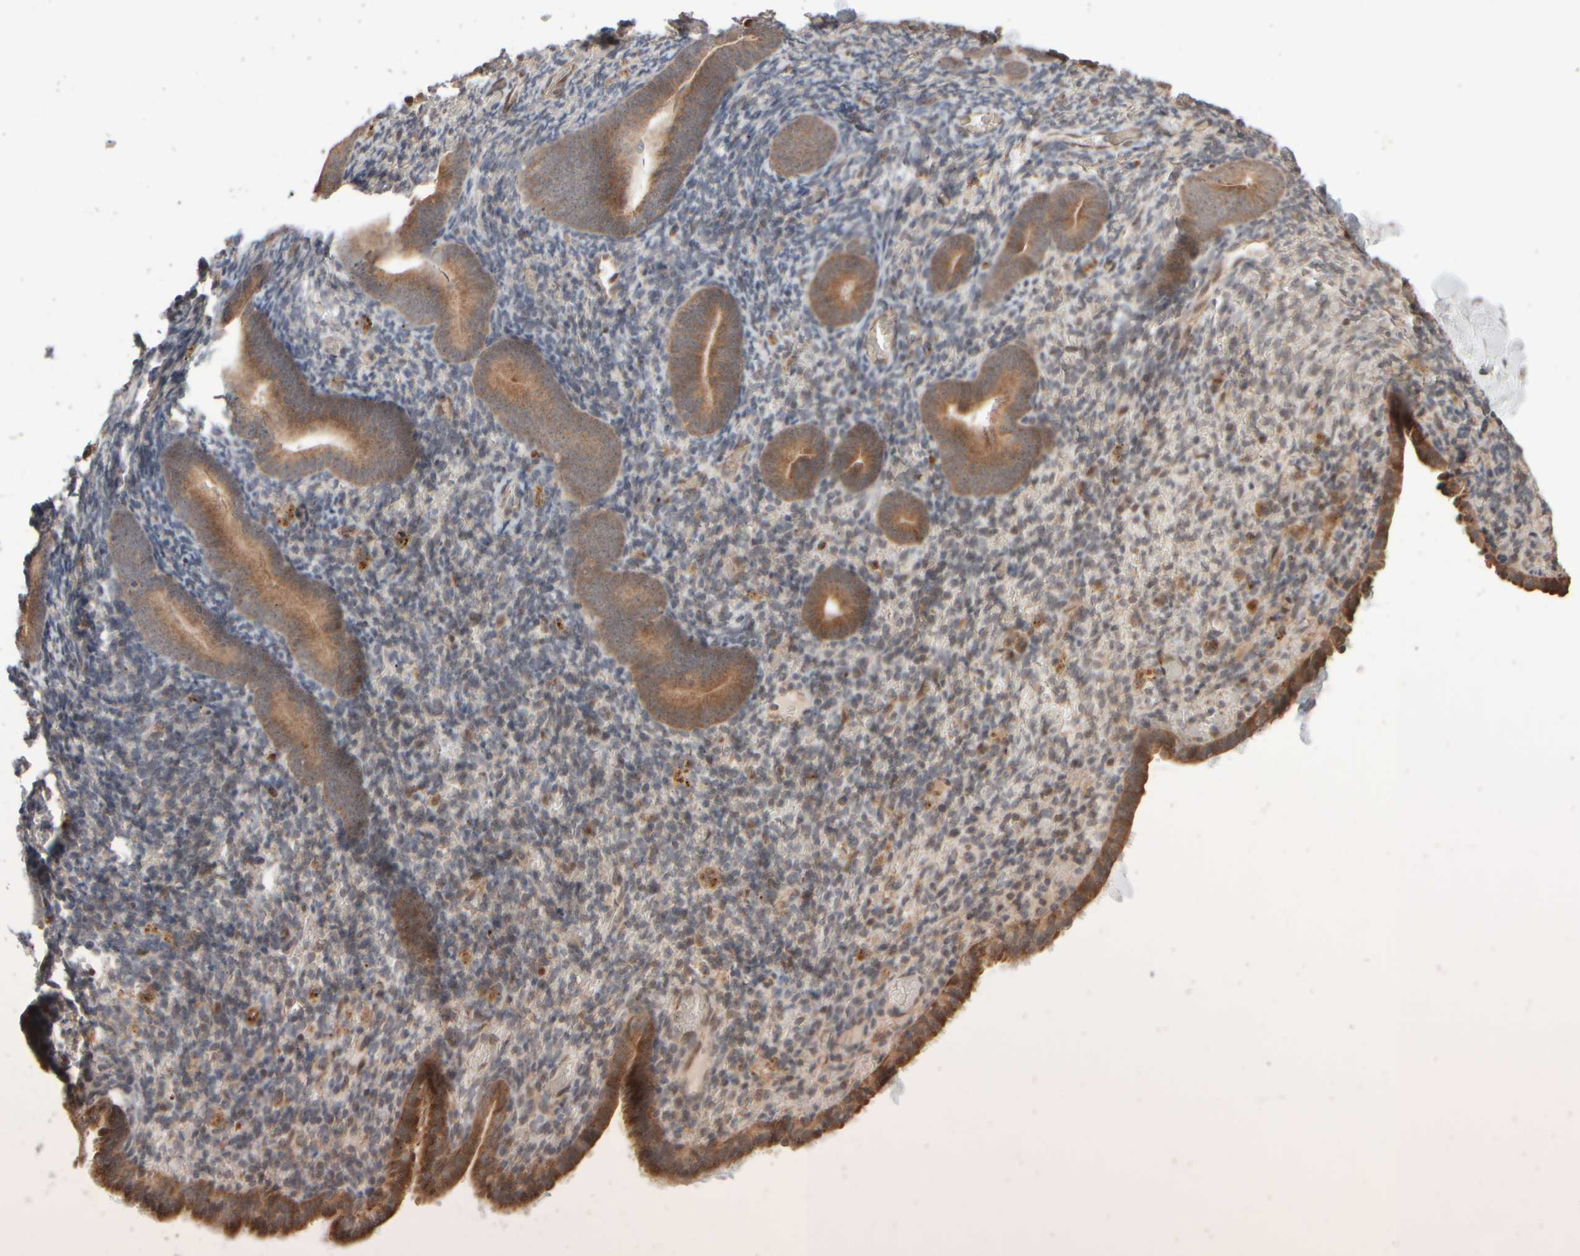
{"staining": {"intensity": "weak", "quantity": "25%-75%", "location": "cytoplasmic/membranous"}, "tissue": "endometrium", "cell_type": "Cells in endometrial stroma", "image_type": "normal", "snomed": [{"axis": "morphology", "description": "Normal tissue, NOS"}, {"axis": "topography", "description": "Endometrium"}], "caption": "Immunohistochemistry (IHC) photomicrograph of unremarkable endometrium stained for a protein (brown), which exhibits low levels of weak cytoplasmic/membranous expression in about 25%-75% of cells in endometrial stroma.", "gene": "ABHD11", "patient": {"sex": "female", "age": 51}}